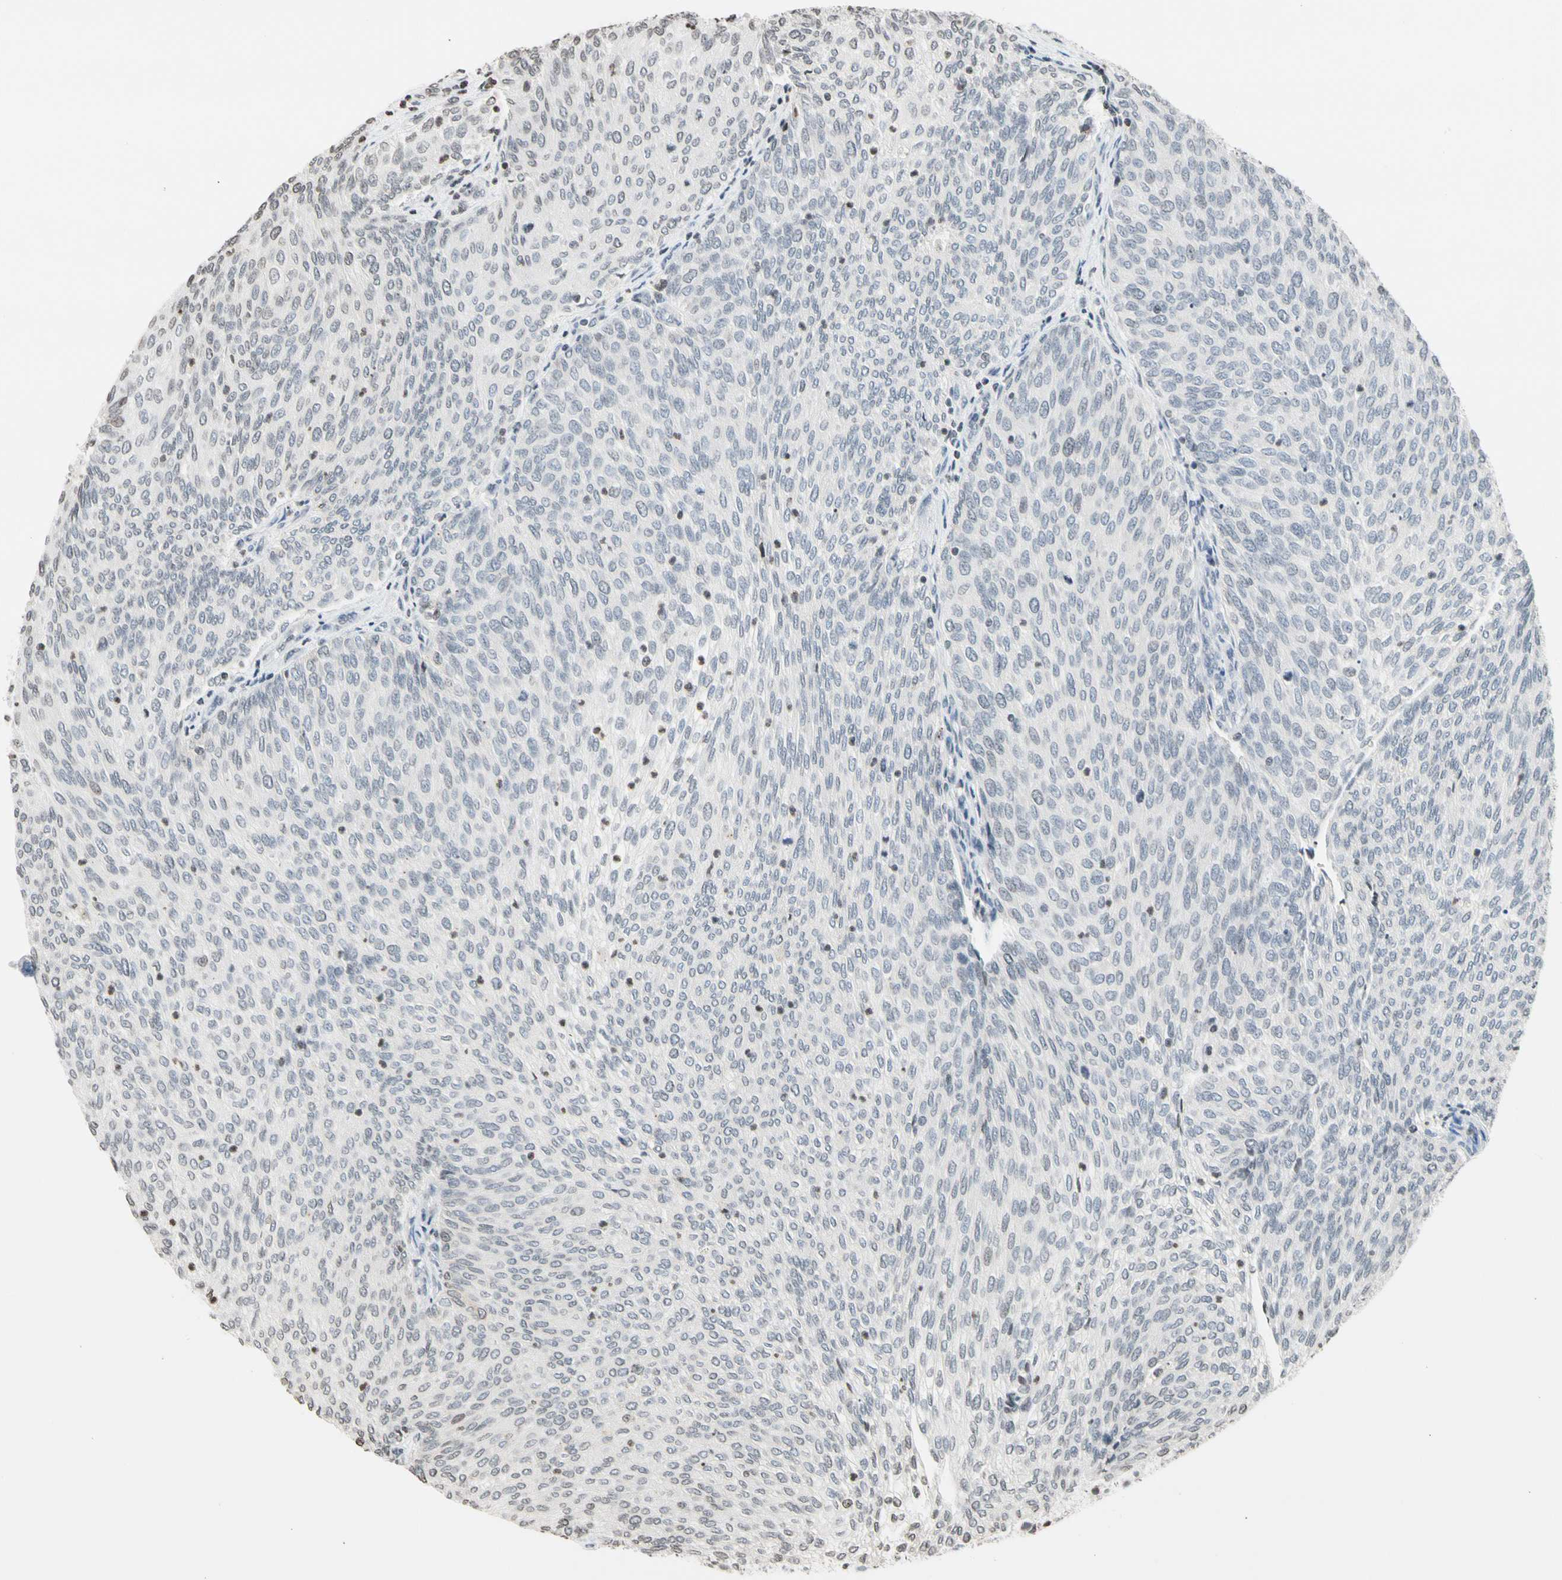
{"staining": {"intensity": "negative", "quantity": "none", "location": "none"}, "tissue": "urothelial cancer", "cell_type": "Tumor cells", "image_type": "cancer", "snomed": [{"axis": "morphology", "description": "Urothelial carcinoma, Low grade"}, {"axis": "topography", "description": "Urinary bladder"}], "caption": "There is no significant staining in tumor cells of urothelial cancer.", "gene": "GPX4", "patient": {"sex": "female", "age": 79}}